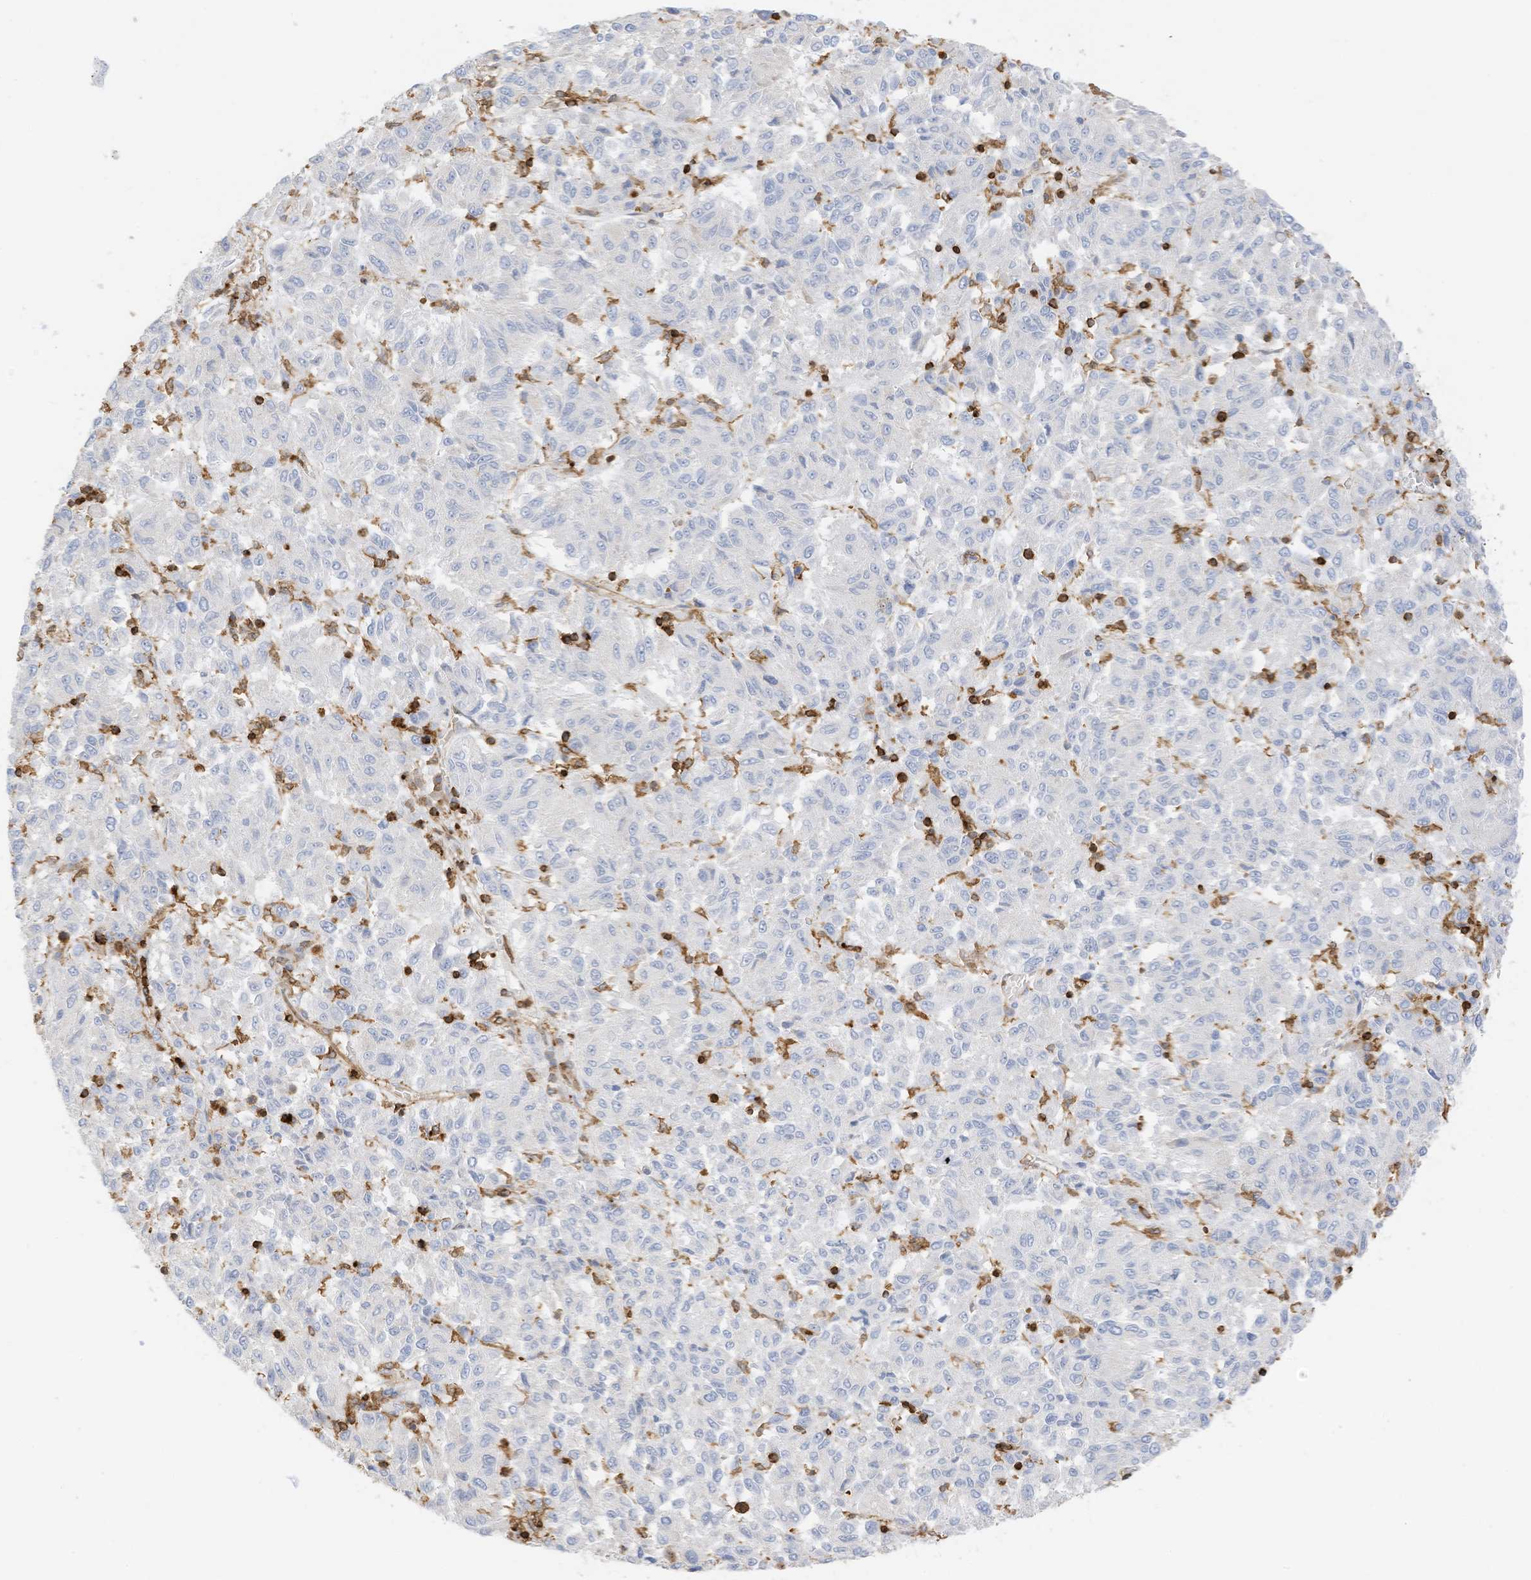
{"staining": {"intensity": "negative", "quantity": "none", "location": "none"}, "tissue": "melanoma", "cell_type": "Tumor cells", "image_type": "cancer", "snomed": [{"axis": "morphology", "description": "Malignant melanoma, Metastatic site"}, {"axis": "topography", "description": "Lung"}], "caption": "A high-resolution photomicrograph shows immunohistochemistry (IHC) staining of malignant melanoma (metastatic site), which demonstrates no significant expression in tumor cells.", "gene": "ARHGAP25", "patient": {"sex": "male", "age": 64}}